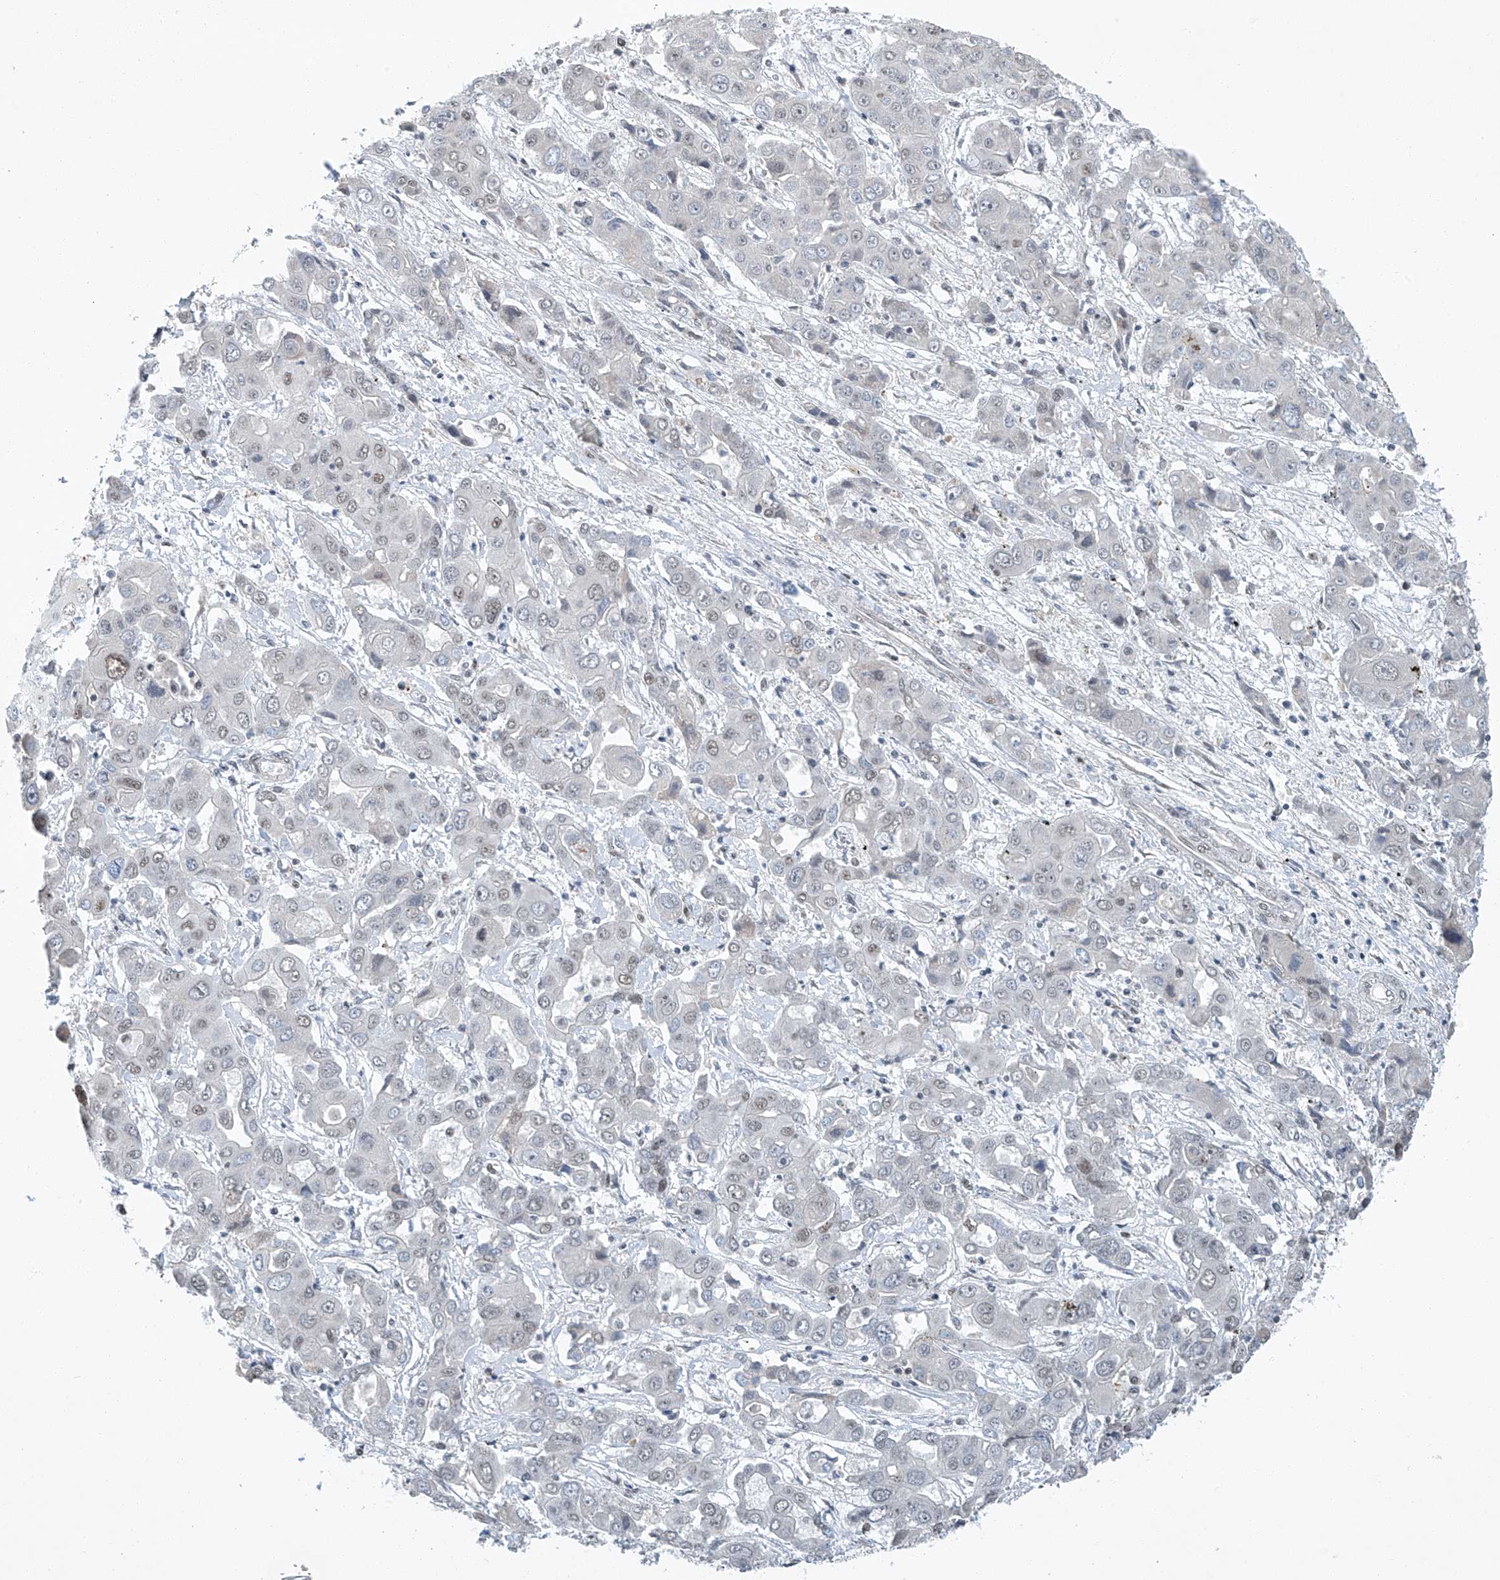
{"staining": {"intensity": "weak", "quantity": "<25%", "location": "nuclear"}, "tissue": "liver cancer", "cell_type": "Tumor cells", "image_type": "cancer", "snomed": [{"axis": "morphology", "description": "Cholangiocarcinoma"}, {"axis": "topography", "description": "Liver"}], "caption": "Immunohistochemistry photomicrograph of neoplastic tissue: cholangiocarcinoma (liver) stained with DAB reveals no significant protein positivity in tumor cells.", "gene": "TAF8", "patient": {"sex": "male", "age": 67}}